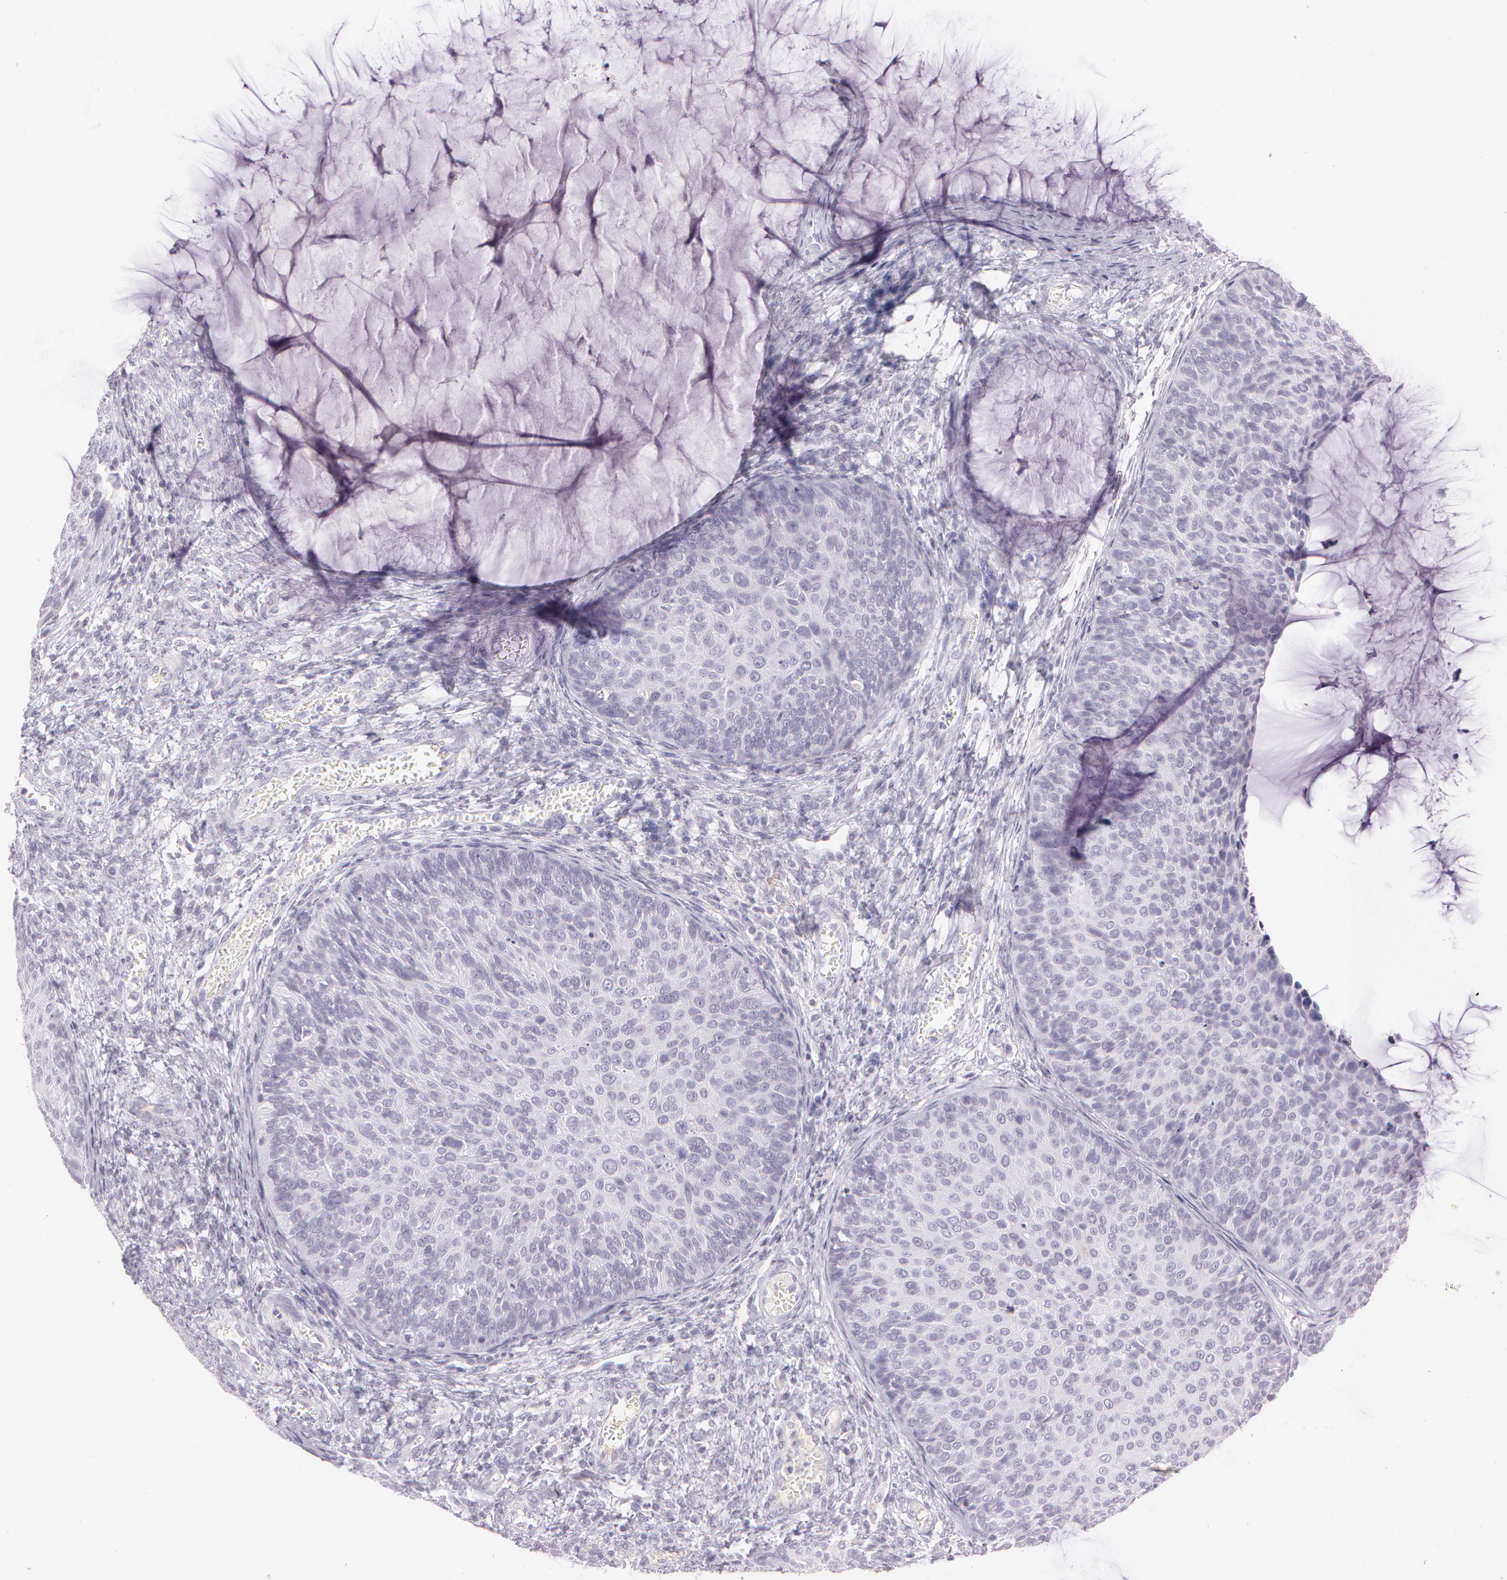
{"staining": {"intensity": "negative", "quantity": "none", "location": "none"}, "tissue": "cervical cancer", "cell_type": "Tumor cells", "image_type": "cancer", "snomed": [{"axis": "morphology", "description": "Squamous cell carcinoma, NOS"}, {"axis": "topography", "description": "Cervix"}], "caption": "The micrograph reveals no significant staining in tumor cells of cervical cancer.", "gene": "OTC", "patient": {"sex": "female", "age": 36}}